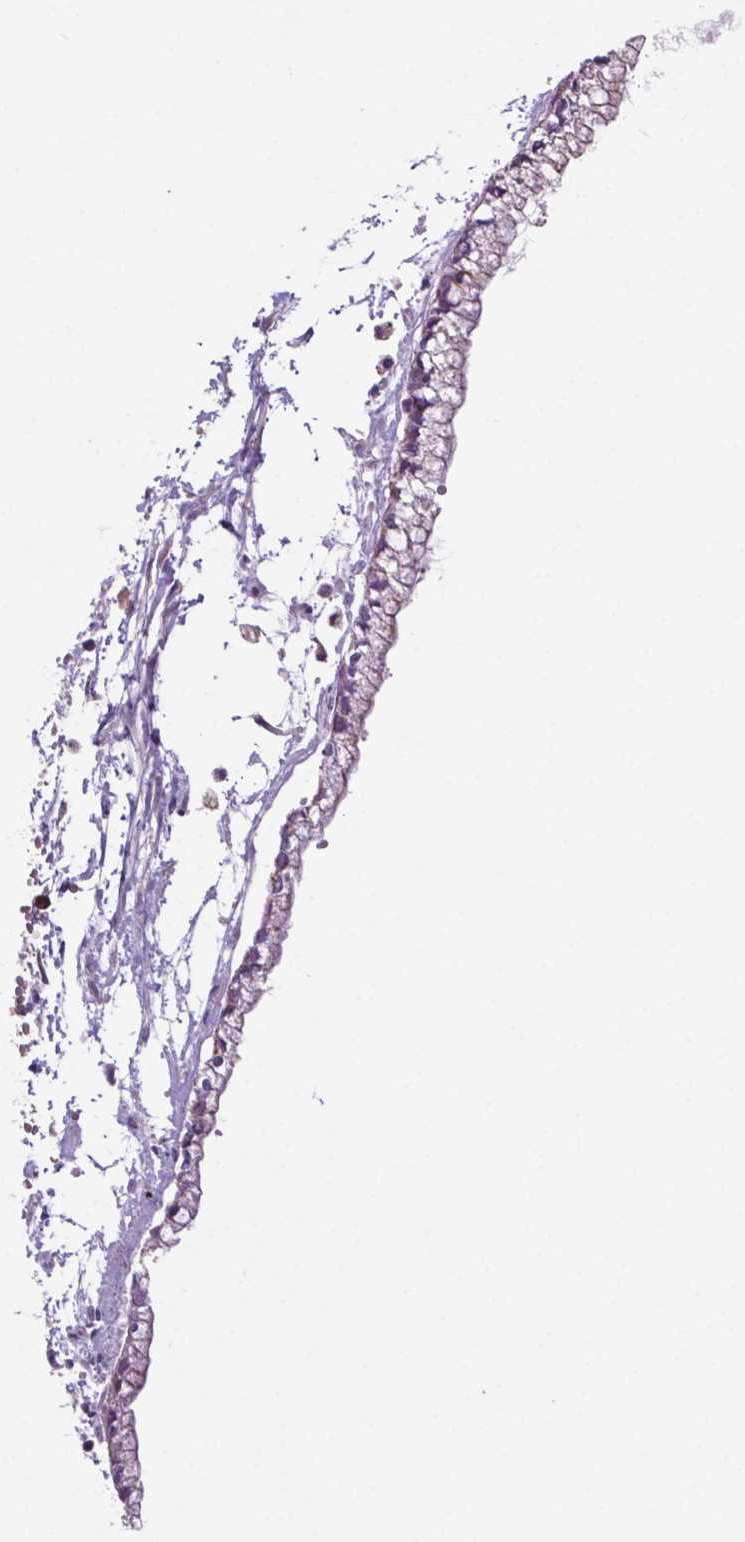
{"staining": {"intensity": "negative", "quantity": "none", "location": "none"}, "tissue": "ovarian cancer", "cell_type": "Tumor cells", "image_type": "cancer", "snomed": [{"axis": "morphology", "description": "Cystadenocarcinoma, mucinous, NOS"}, {"axis": "topography", "description": "Ovary"}], "caption": "Tumor cells show no significant protein staining in ovarian cancer.", "gene": "MKRN2OS", "patient": {"sex": "female", "age": 67}}